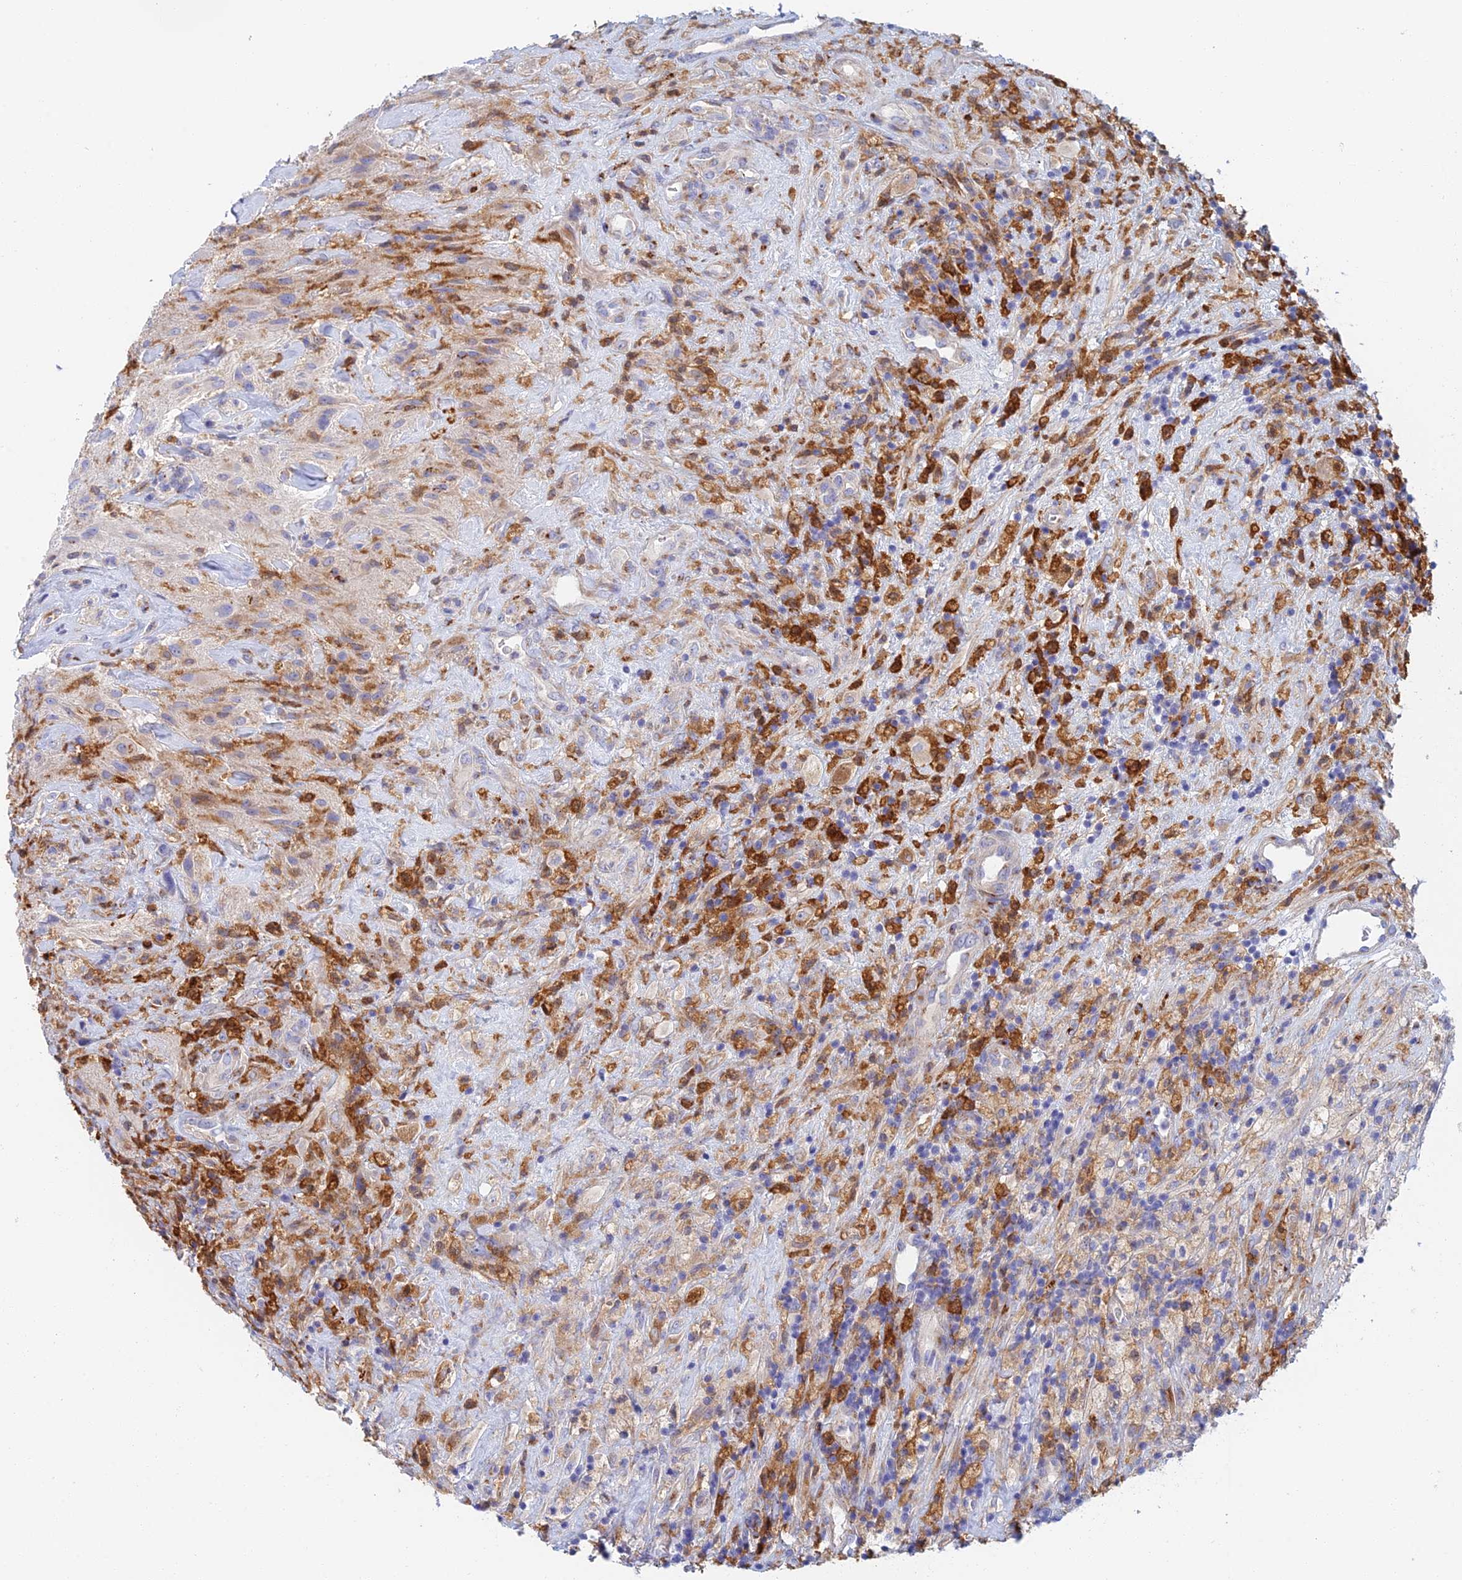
{"staining": {"intensity": "strong", "quantity": "<25%", "location": "cytoplasmic/membranous"}, "tissue": "glioma", "cell_type": "Tumor cells", "image_type": "cancer", "snomed": [{"axis": "morphology", "description": "Glioma, malignant, High grade"}, {"axis": "topography", "description": "Brain"}], "caption": "This is an image of immunohistochemistry (IHC) staining of high-grade glioma (malignant), which shows strong expression in the cytoplasmic/membranous of tumor cells.", "gene": "SLC24A3", "patient": {"sex": "male", "age": 69}}